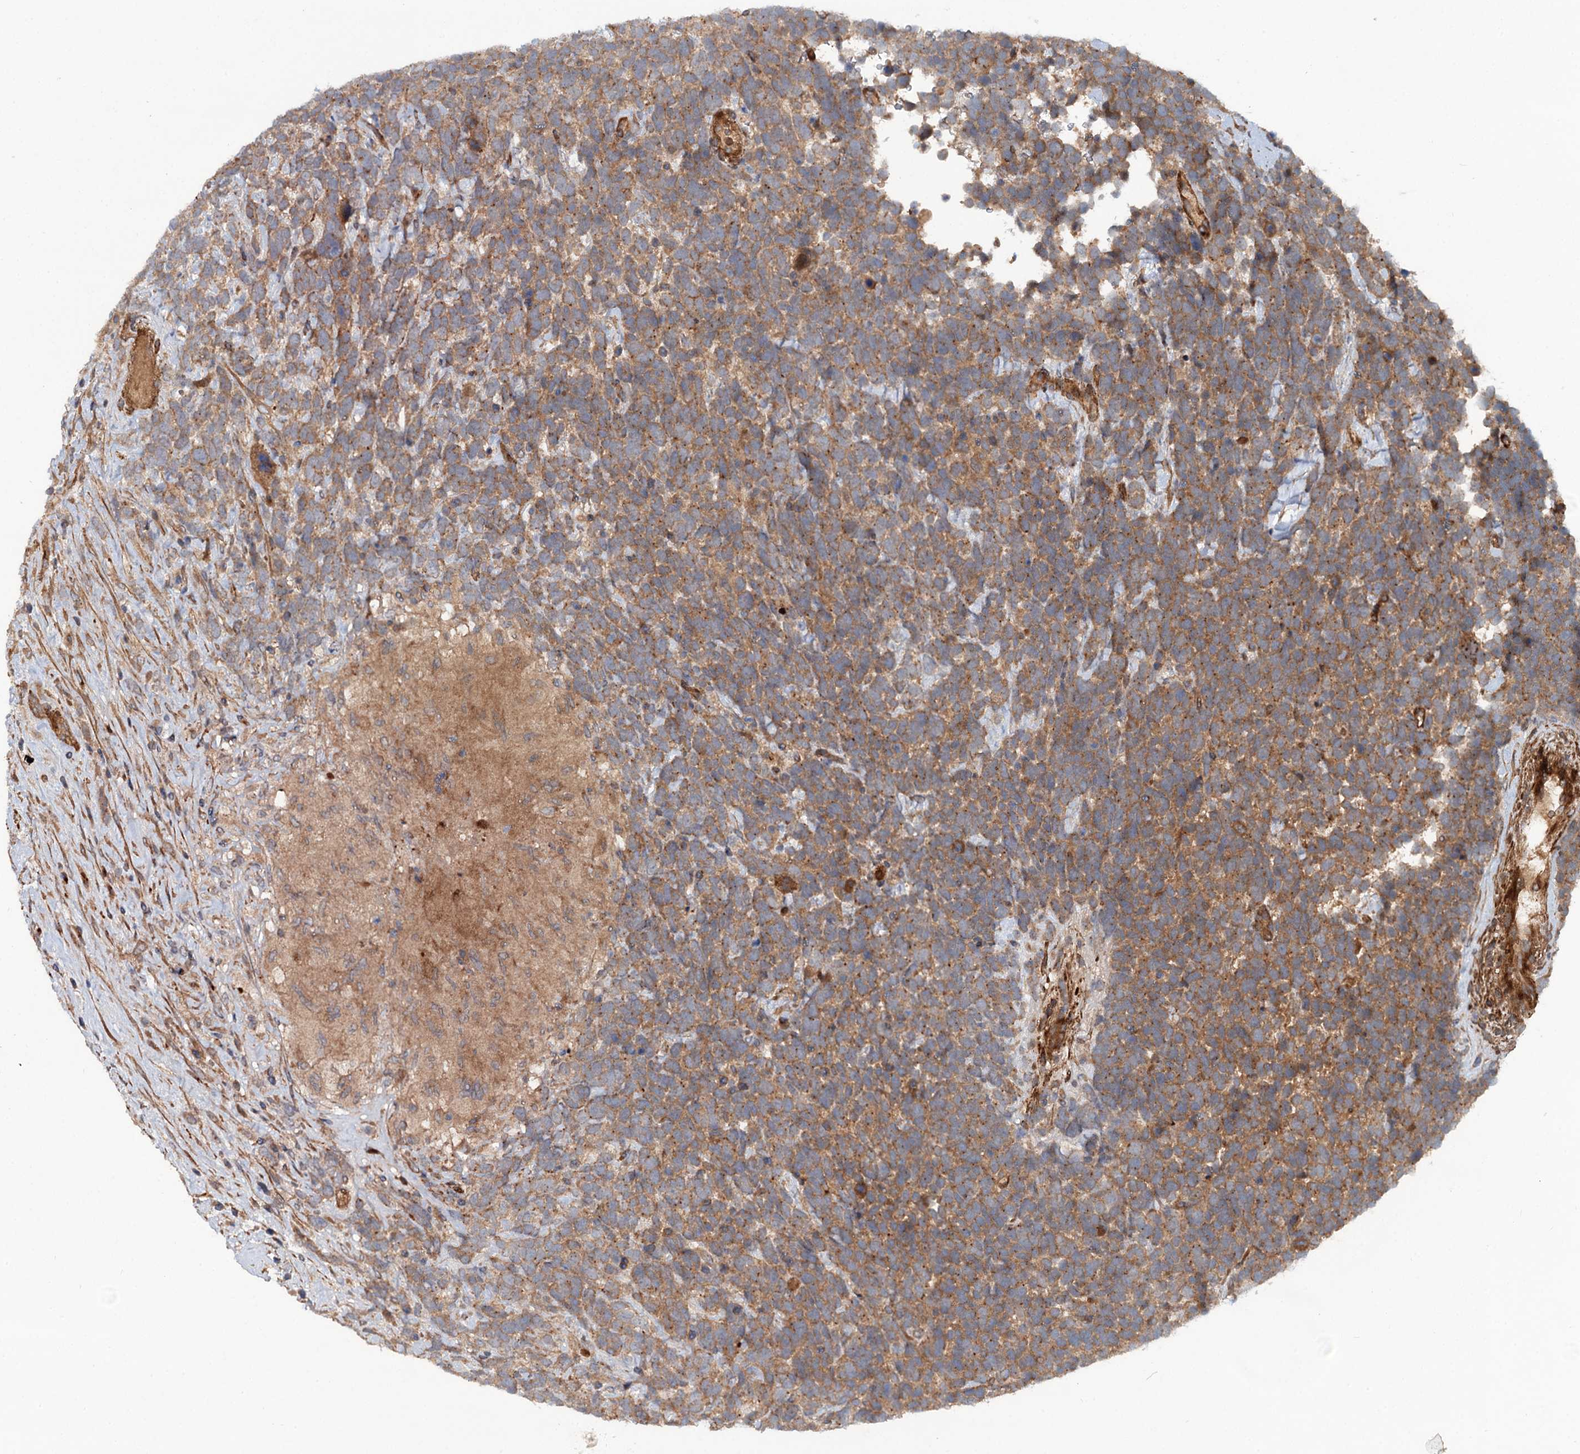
{"staining": {"intensity": "moderate", "quantity": "25%-75%", "location": "cytoplasmic/membranous"}, "tissue": "urothelial cancer", "cell_type": "Tumor cells", "image_type": "cancer", "snomed": [{"axis": "morphology", "description": "Urothelial carcinoma, High grade"}, {"axis": "topography", "description": "Urinary bladder"}], "caption": "Immunohistochemistry (IHC) histopathology image of neoplastic tissue: urothelial carcinoma (high-grade) stained using IHC exhibits medium levels of moderate protein expression localized specifically in the cytoplasmic/membranous of tumor cells, appearing as a cytoplasmic/membranous brown color.", "gene": "ADGRG4", "patient": {"sex": "female", "age": 82}}